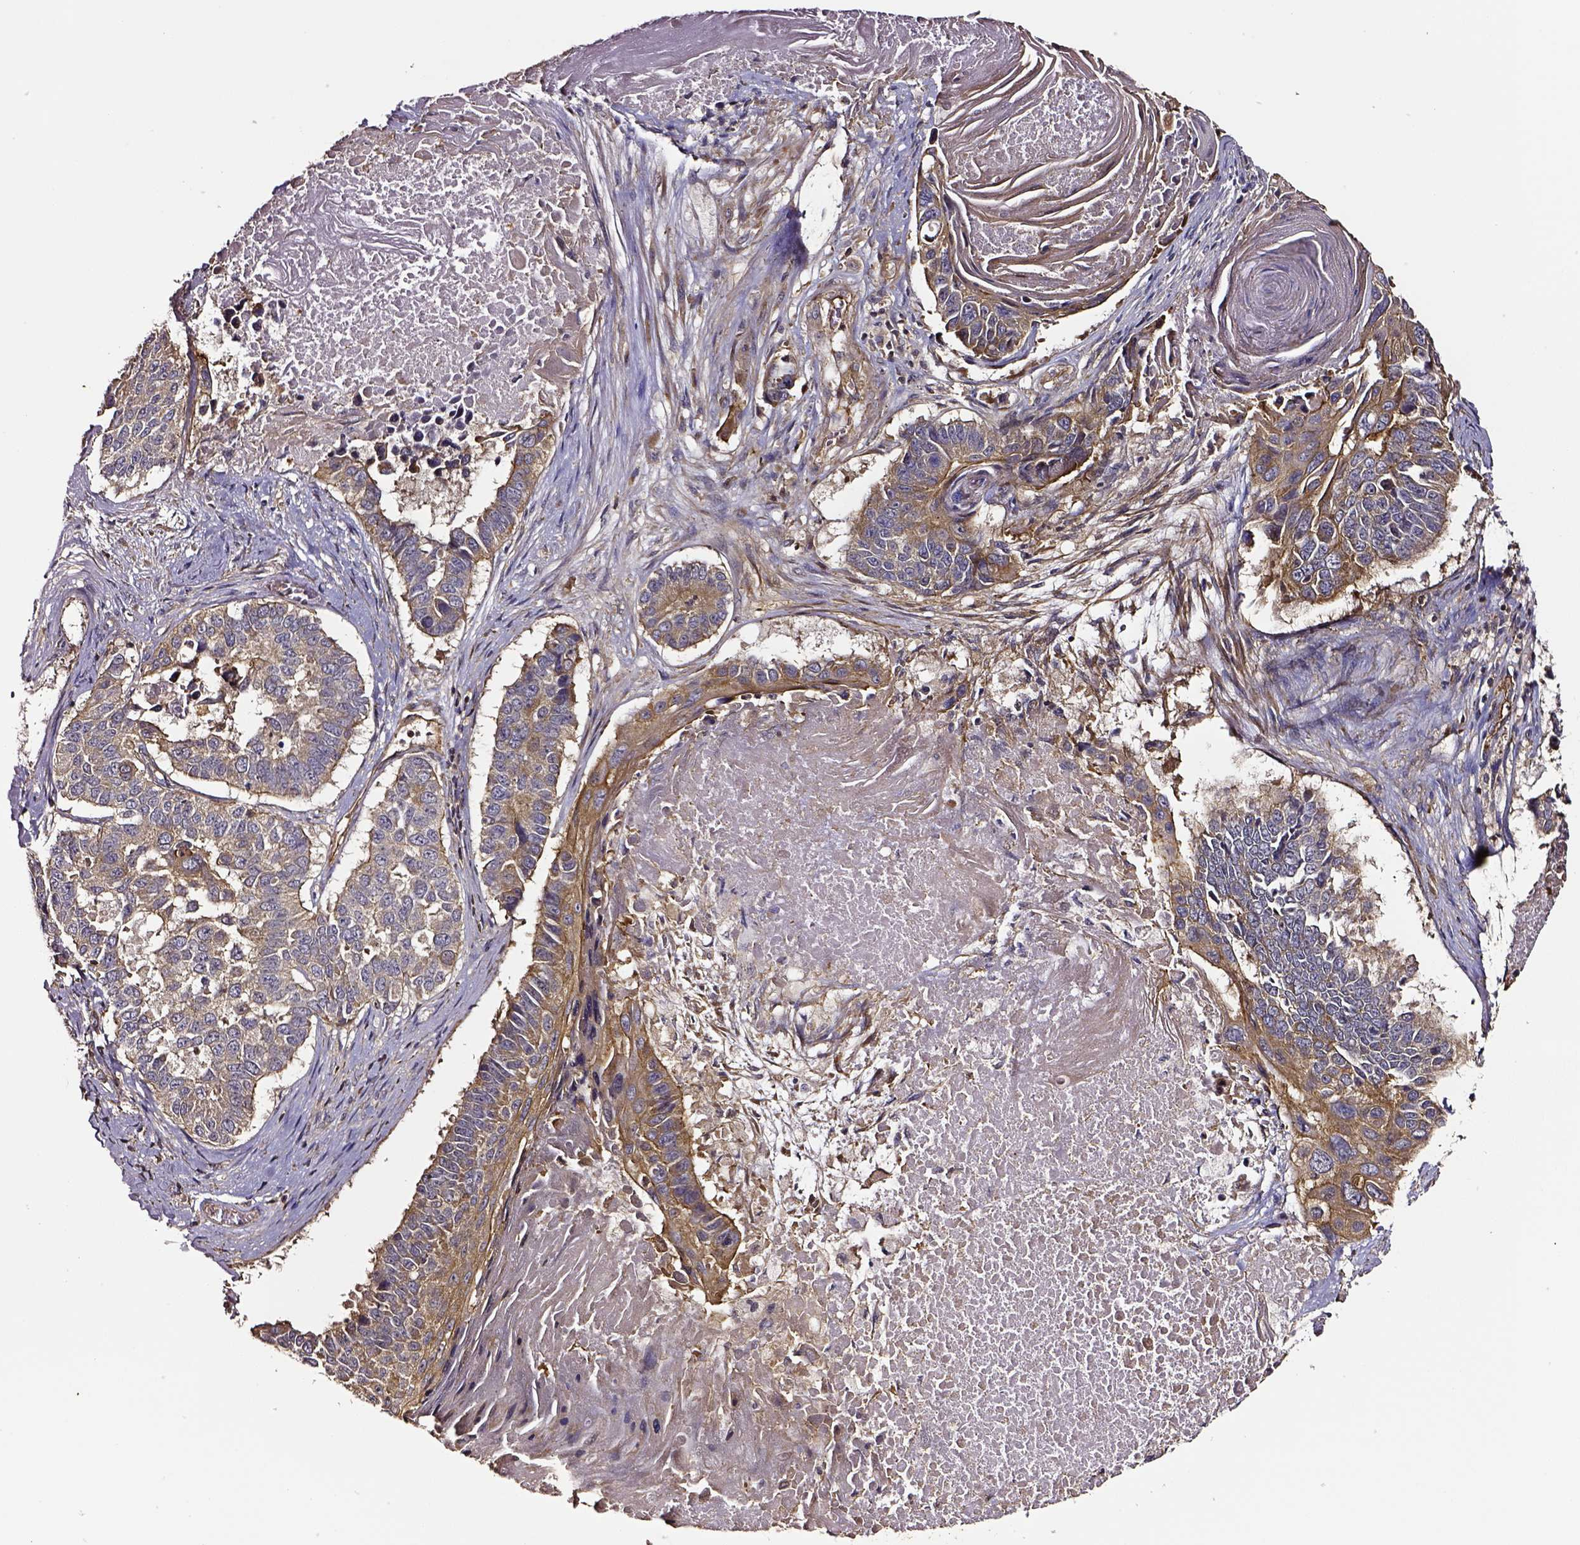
{"staining": {"intensity": "moderate", "quantity": ">75%", "location": "cytoplasmic/membranous"}, "tissue": "lung cancer", "cell_type": "Tumor cells", "image_type": "cancer", "snomed": [{"axis": "morphology", "description": "Squamous cell carcinoma, NOS"}, {"axis": "topography", "description": "Lung"}], "caption": "This micrograph displays IHC staining of human lung cancer (squamous cell carcinoma), with medium moderate cytoplasmic/membranous staining in about >75% of tumor cells.", "gene": "RASSF5", "patient": {"sex": "male", "age": 73}}